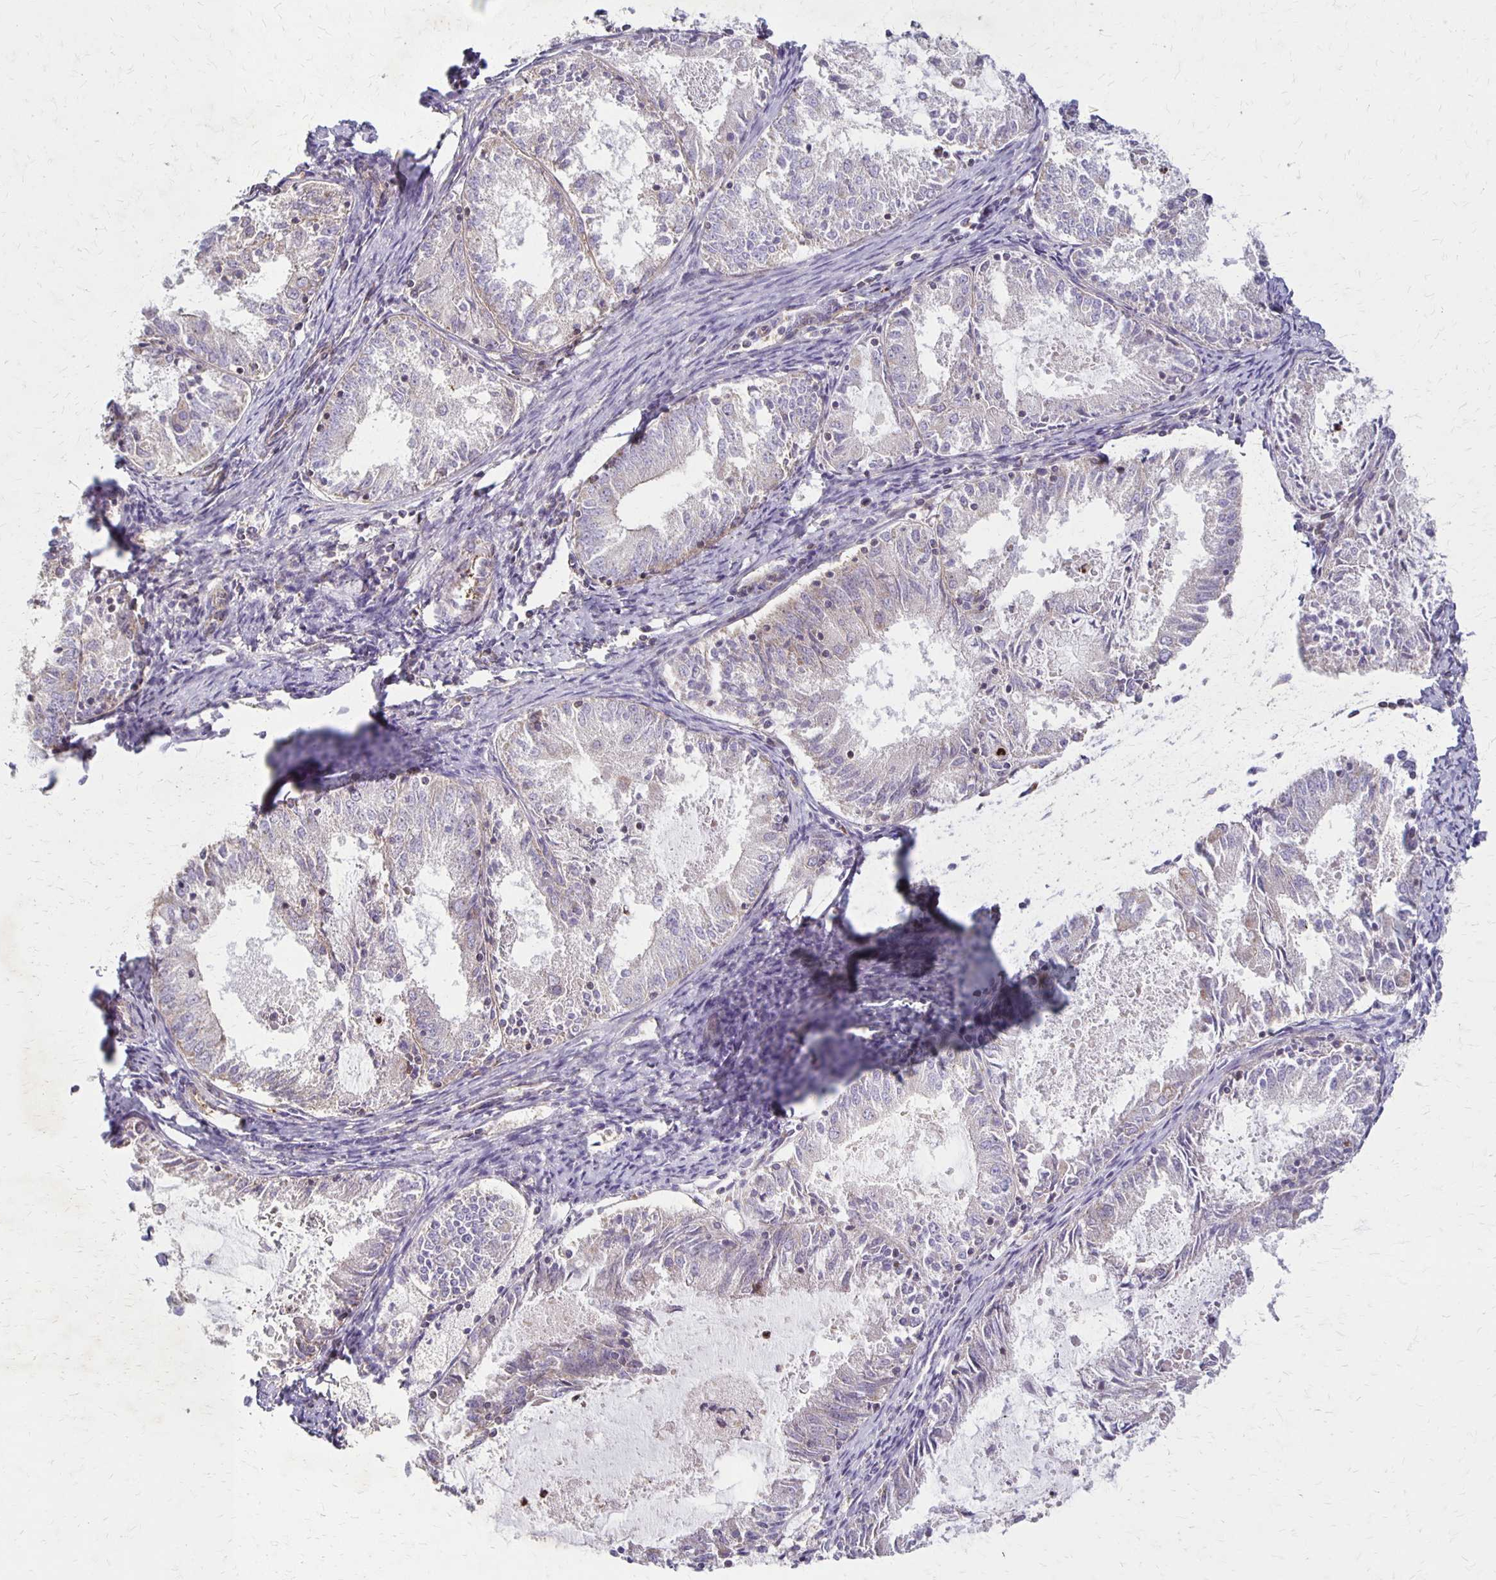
{"staining": {"intensity": "negative", "quantity": "none", "location": "none"}, "tissue": "endometrial cancer", "cell_type": "Tumor cells", "image_type": "cancer", "snomed": [{"axis": "morphology", "description": "Adenocarcinoma, NOS"}, {"axis": "topography", "description": "Endometrium"}], "caption": "Tumor cells show no significant protein expression in endometrial adenocarcinoma.", "gene": "EIF4EBP2", "patient": {"sex": "female", "age": 57}}